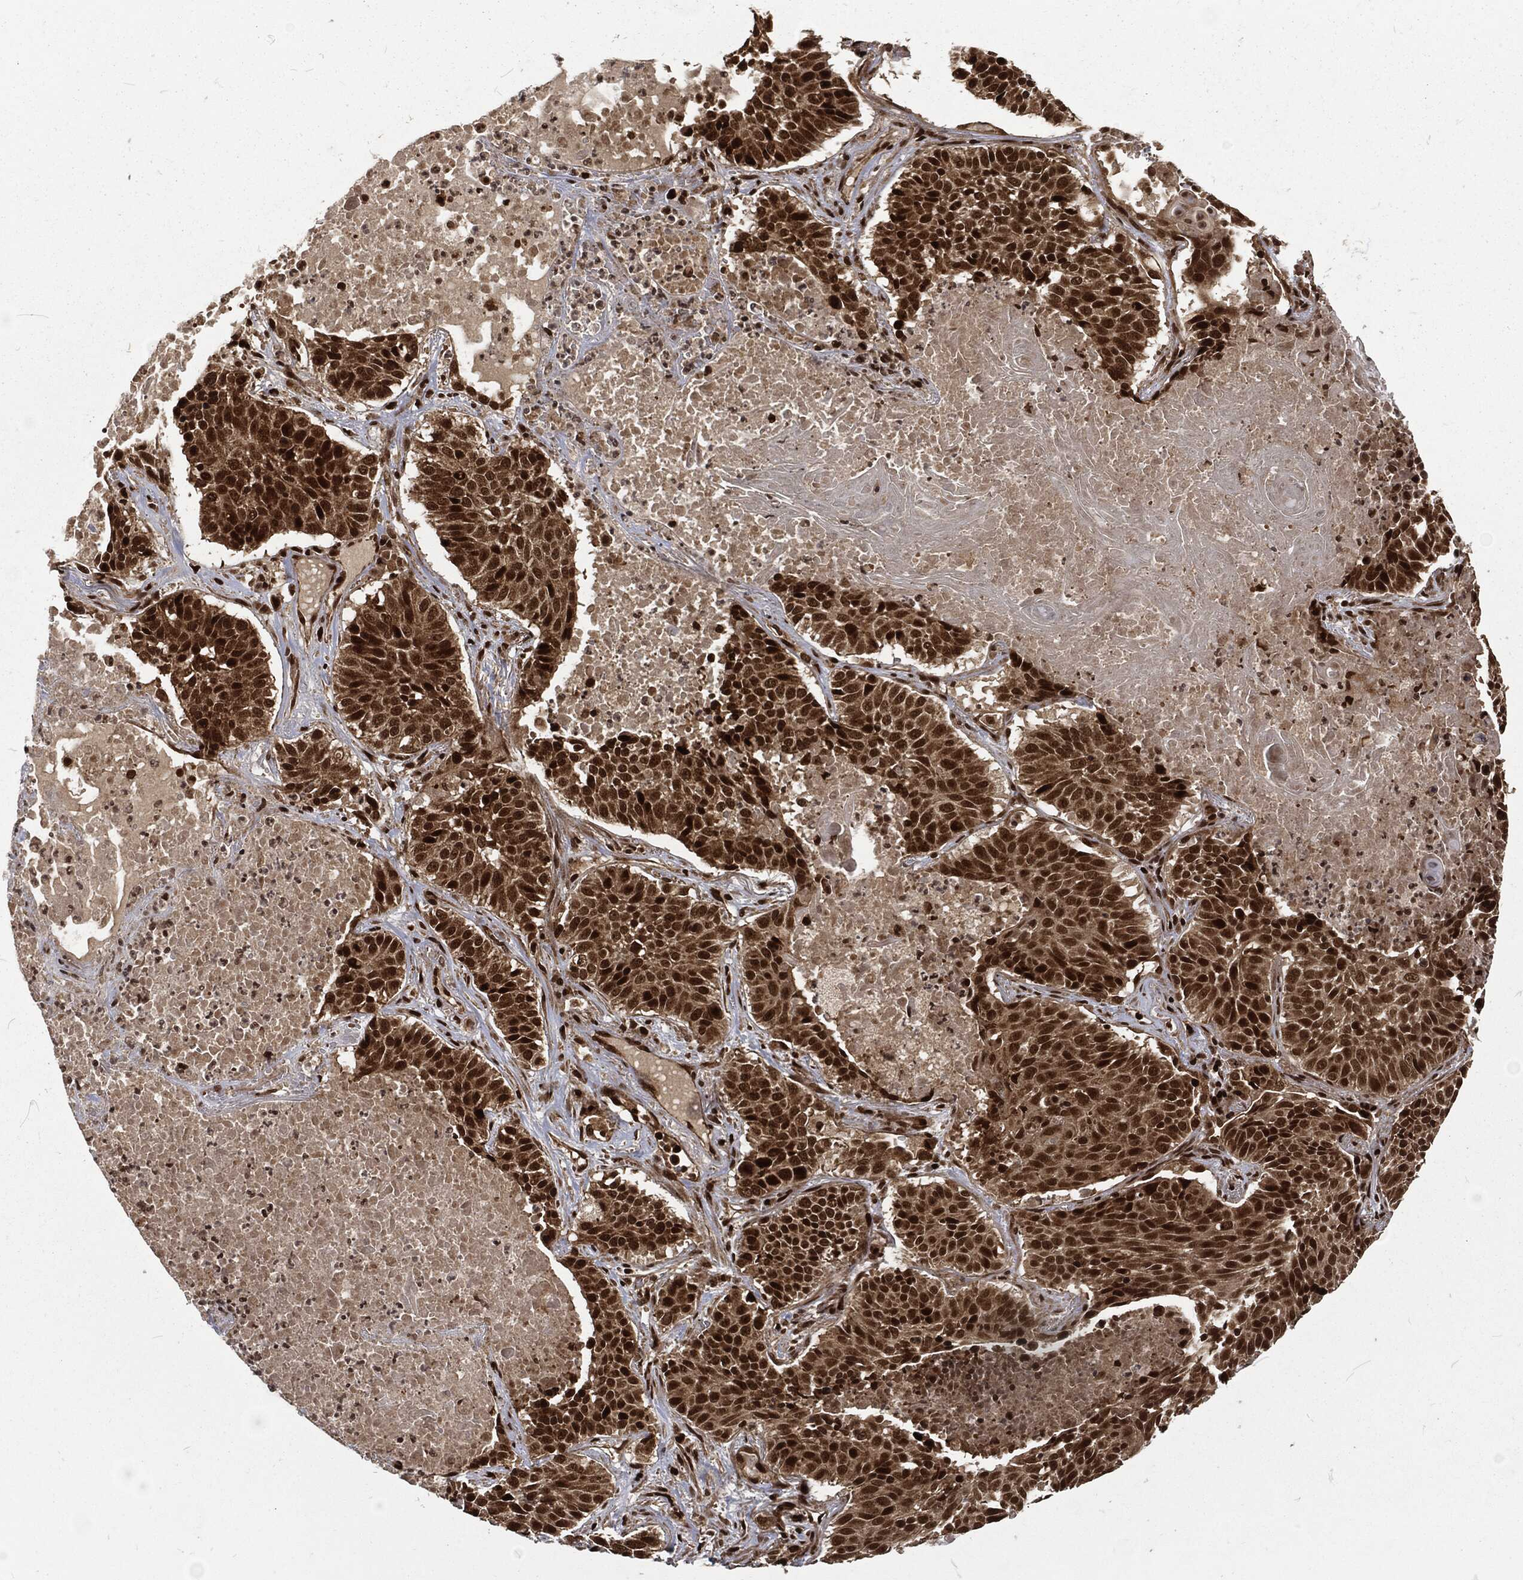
{"staining": {"intensity": "strong", "quantity": ">75%", "location": "nuclear"}, "tissue": "lung cancer", "cell_type": "Tumor cells", "image_type": "cancer", "snomed": [{"axis": "morphology", "description": "Squamous cell carcinoma, NOS"}, {"axis": "topography", "description": "Lung"}], "caption": "Human lung squamous cell carcinoma stained with a protein marker reveals strong staining in tumor cells.", "gene": "NGRN", "patient": {"sex": "male", "age": 64}}